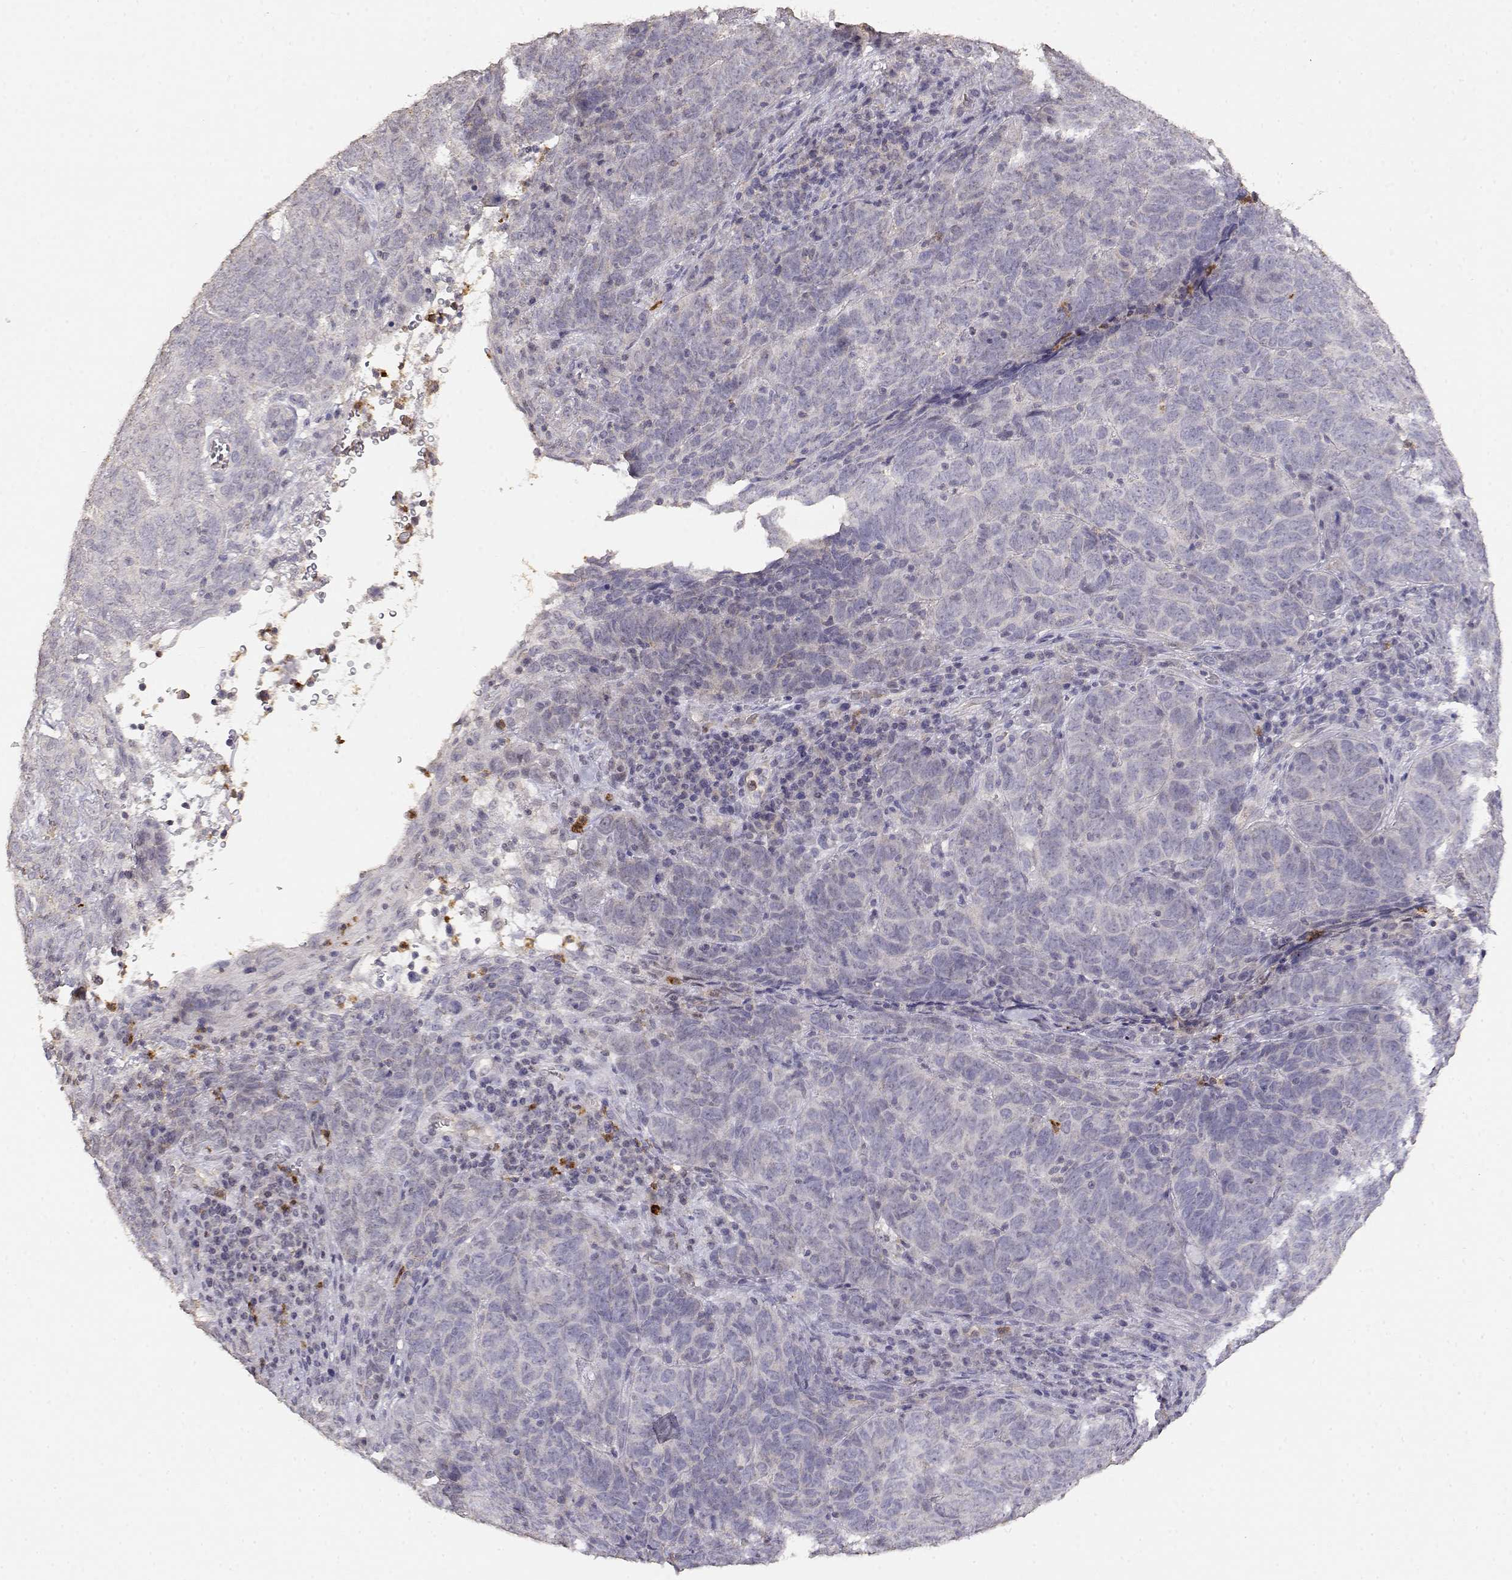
{"staining": {"intensity": "negative", "quantity": "none", "location": "none"}, "tissue": "skin cancer", "cell_type": "Tumor cells", "image_type": "cancer", "snomed": [{"axis": "morphology", "description": "Squamous cell carcinoma, NOS"}, {"axis": "topography", "description": "Skin"}, {"axis": "topography", "description": "Anal"}], "caption": "Tumor cells are negative for brown protein staining in skin squamous cell carcinoma.", "gene": "TNFRSF10C", "patient": {"sex": "female", "age": 51}}